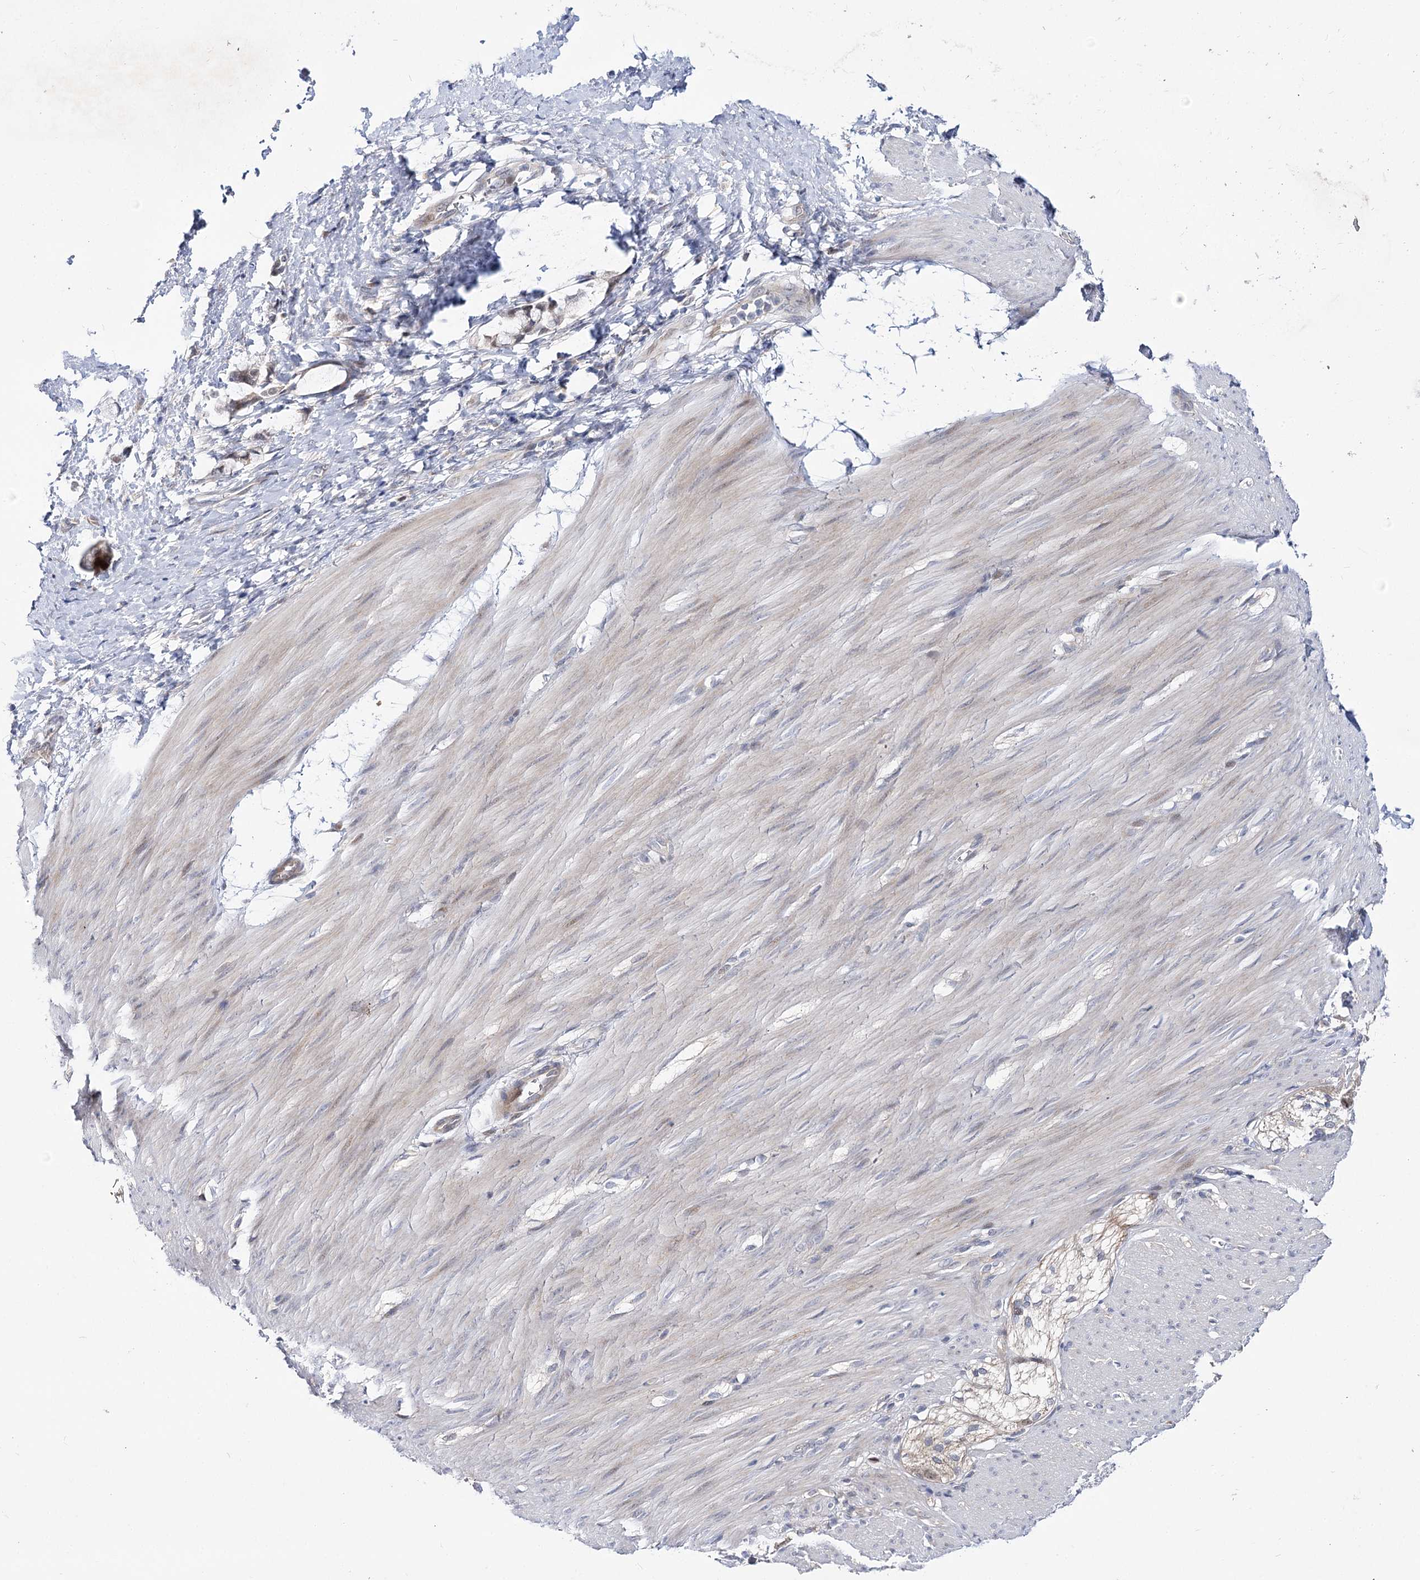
{"staining": {"intensity": "negative", "quantity": "none", "location": "none"}, "tissue": "smooth muscle", "cell_type": "Smooth muscle cells", "image_type": "normal", "snomed": [{"axis": "morphology", "description": "Normal tissue, NOS"}, {"axis": "morphology", "description": "Adenocarcinoma, NOS"}, {"axis": "topography", "description": "Colon"}, {"axis": "topography", "description": "Peripheral nerve tissue"}], "caption": "This is an immunohistochemistry photomicrograph of benign smooth muscle. There is no expression in smooth muscle cells.", "gene": "ARHGAP32", "patient": {"sex": "male", "age": 14}}